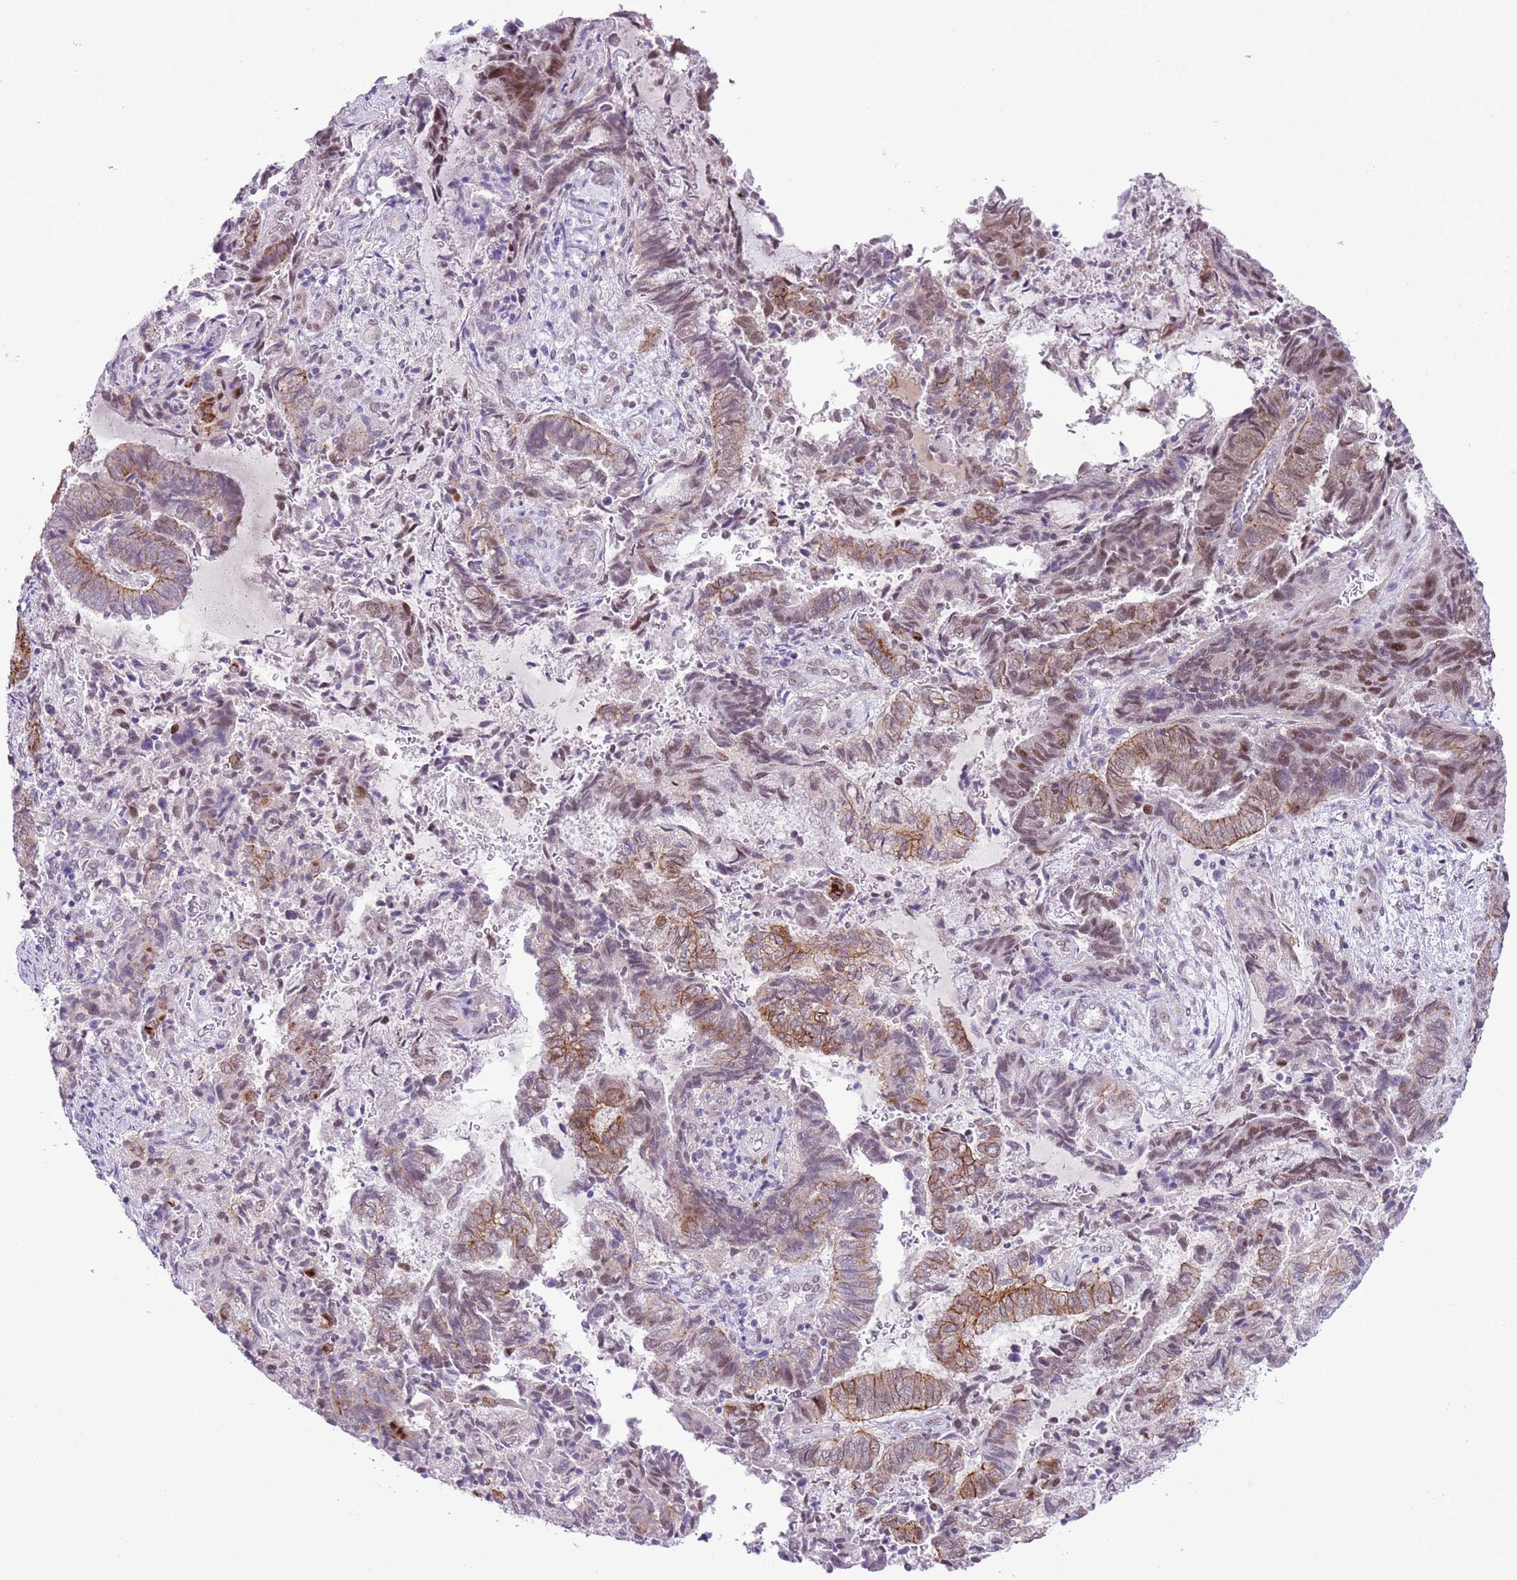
{"staining": {"intensity": "moderate", "quantity": "25%-75%", "location": "cytoplasmic/membranous,nuclear"}, "tissue": "endometrial cancer", "cell_type": "Tumor cells", "image_type": "cancer", "snomed": [{"axis": "morphology", "description": "Adenocarcinoma, NOS"}, {"axis": "topography", "description": "Endometrium"}], "caption": "Endometrial adenocarcinoma tissue demonstrates moderate cytoplasmic/membranous and nuclear expression in about 25%-75% of tumor cells The protein is stained brown, and the nuclei are stained in blue (DAB (3,3'-diaminobenzidine) IHC with brightfield microscopy, high magnification).", "gene": "NACC2", "patient": {"sex": "female", "age": 80}}